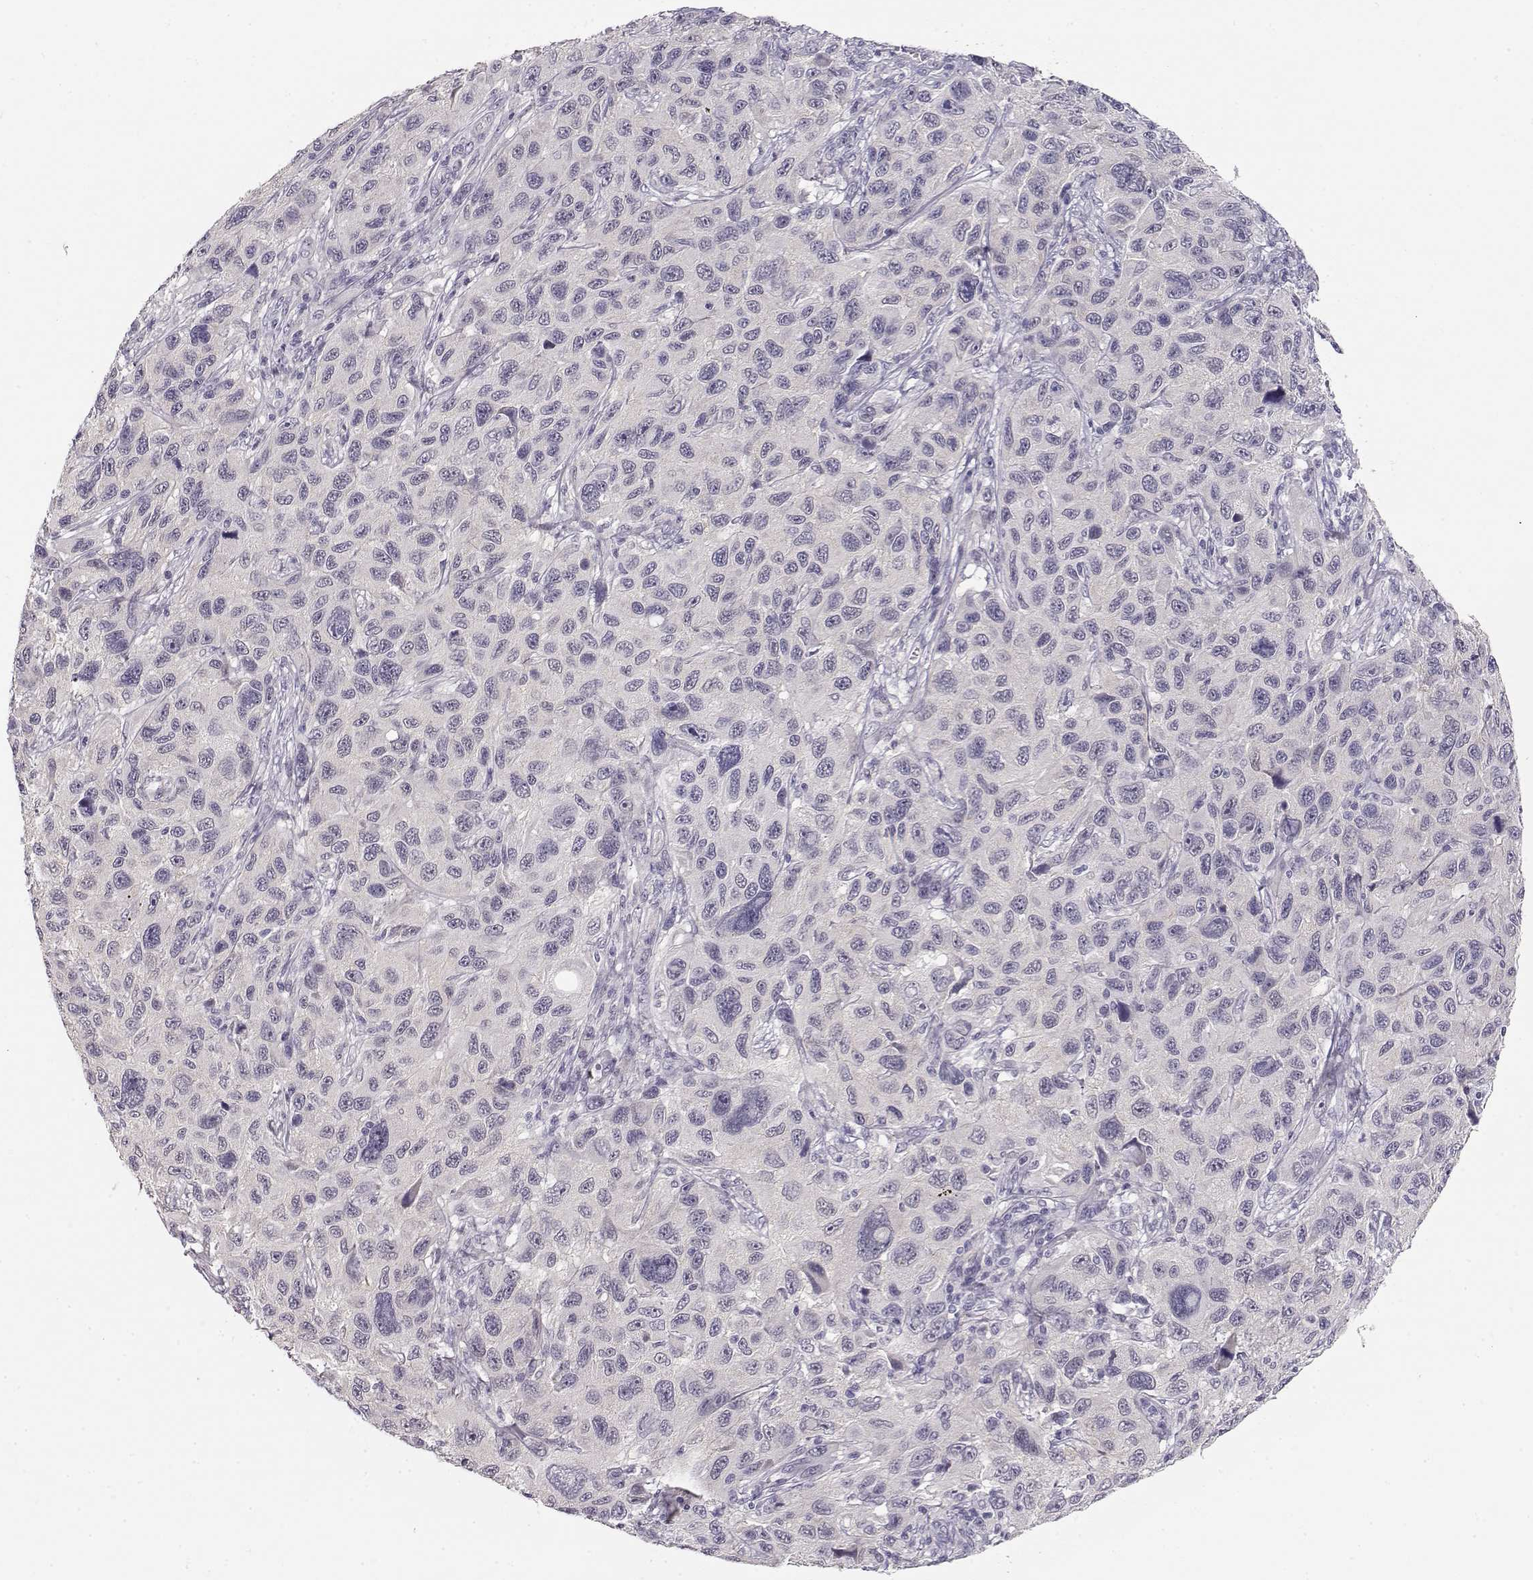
{"staining": {"intensity": "negative", "quantity": "none", "location": "none"}, "tissue": "melanoma", "cell_type": "Tumor cells", "image_type": "cancer", "snomed": [{"axis": "morphology", "description": "Malignant melanoma, NOS"}, {"axis": "topography", "description": "Skin"}], "caption": "Tumor cells show no significant protein expression in malignant melanoma. (DAB (3,3'-diaminobenzidine) immunohistochemistry with hematoxylin counter stain).", "gene": "TTC26", "patient": {"sex": "male", "age": 53}}